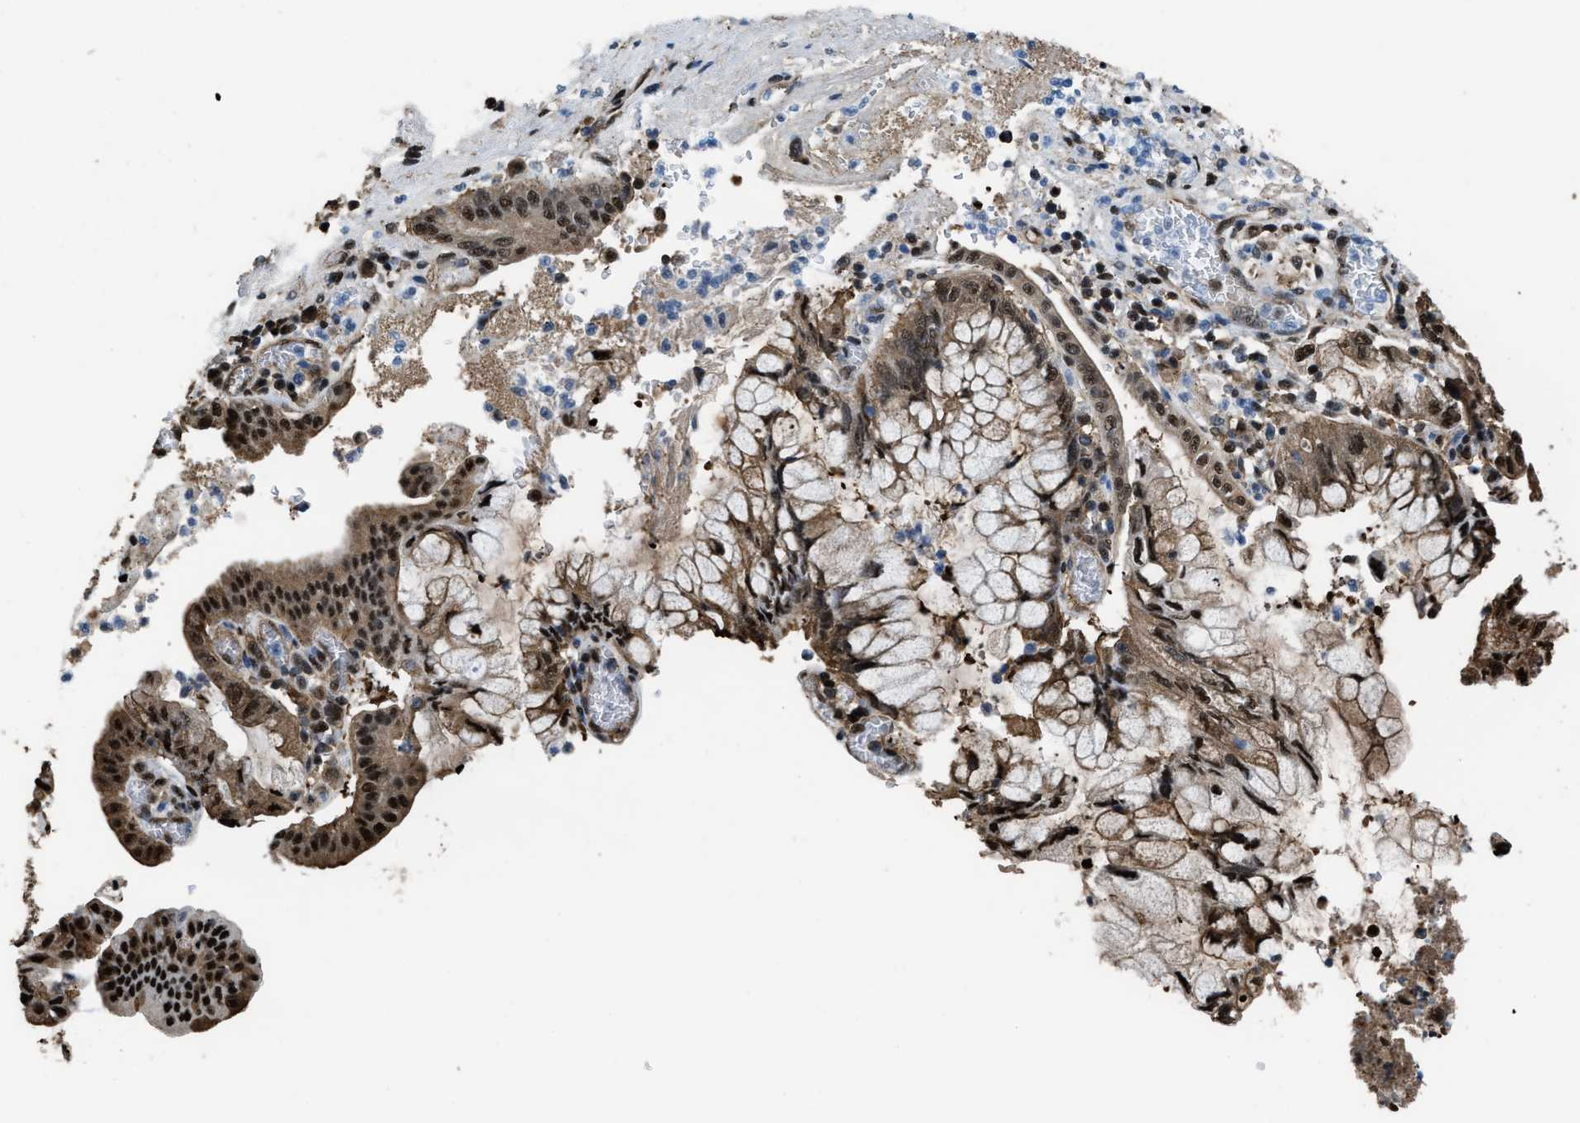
{"staining": {"intensity": "moderate", "quantity": ">75%", "location": "cytoplasmic/membranous,nuclear"}, "tissue": "pancreatic cancer", "cell_type": "Tumor cells", "image_type": "cancer", "snomed": [{"axis": "morphology", "description": "Adenocarcinoma, NOS"}, {"axis": "topography", "description": "Pancreas"}], "caption": "The histopathology image shows staining of pancreatic cancer (adenocarcinoma), revealing moderate cytoplasmic/membranous and nuclear protein positivity (brown color) within tumor cells. (Stains: DAB in brown, nuclei in blue, Microscopy: brightfield microscopy at high magnification).", "gene": "FNTA", "patient": {"sex": "female", "age": 73}}